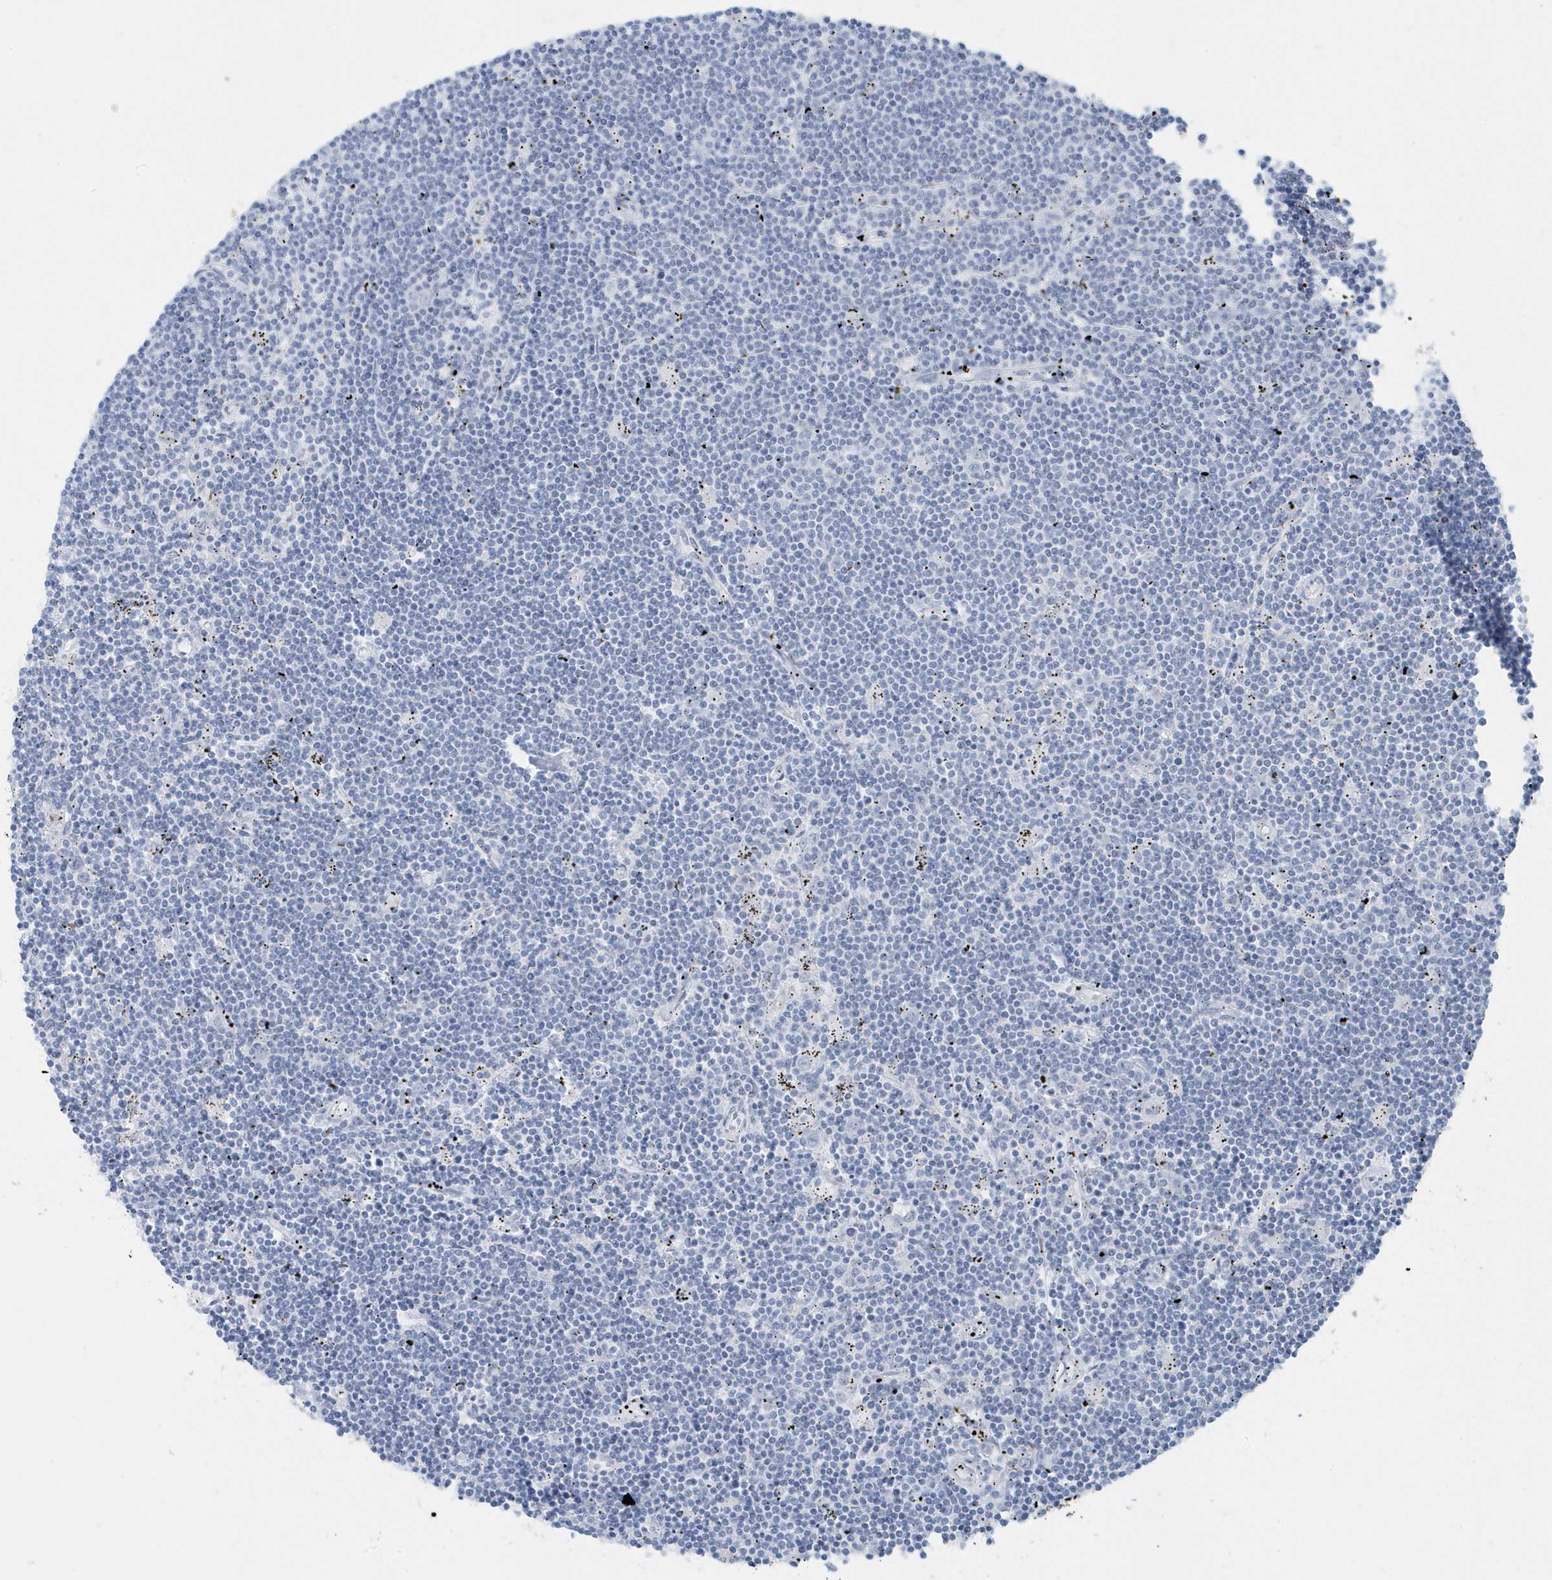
{"staining": {"intensity": "negative", "quantity": "none", "location": "none"}, "tissue": "lymphoma", "cell_type": "Tumor cells", "image_type": "cancer", "snomed": [{"axis": "morphology", "description": "Malignant lymphoma, non-Hodgkin's type, Low grade"}, {"axis": "topography", "description": "Spleen"}], "caption": "The photomicrograph exhibits no staining of tumor cells in lymphoma.", "gene": "FAM98A", "patient": {"sex": "male", "age": 76}}